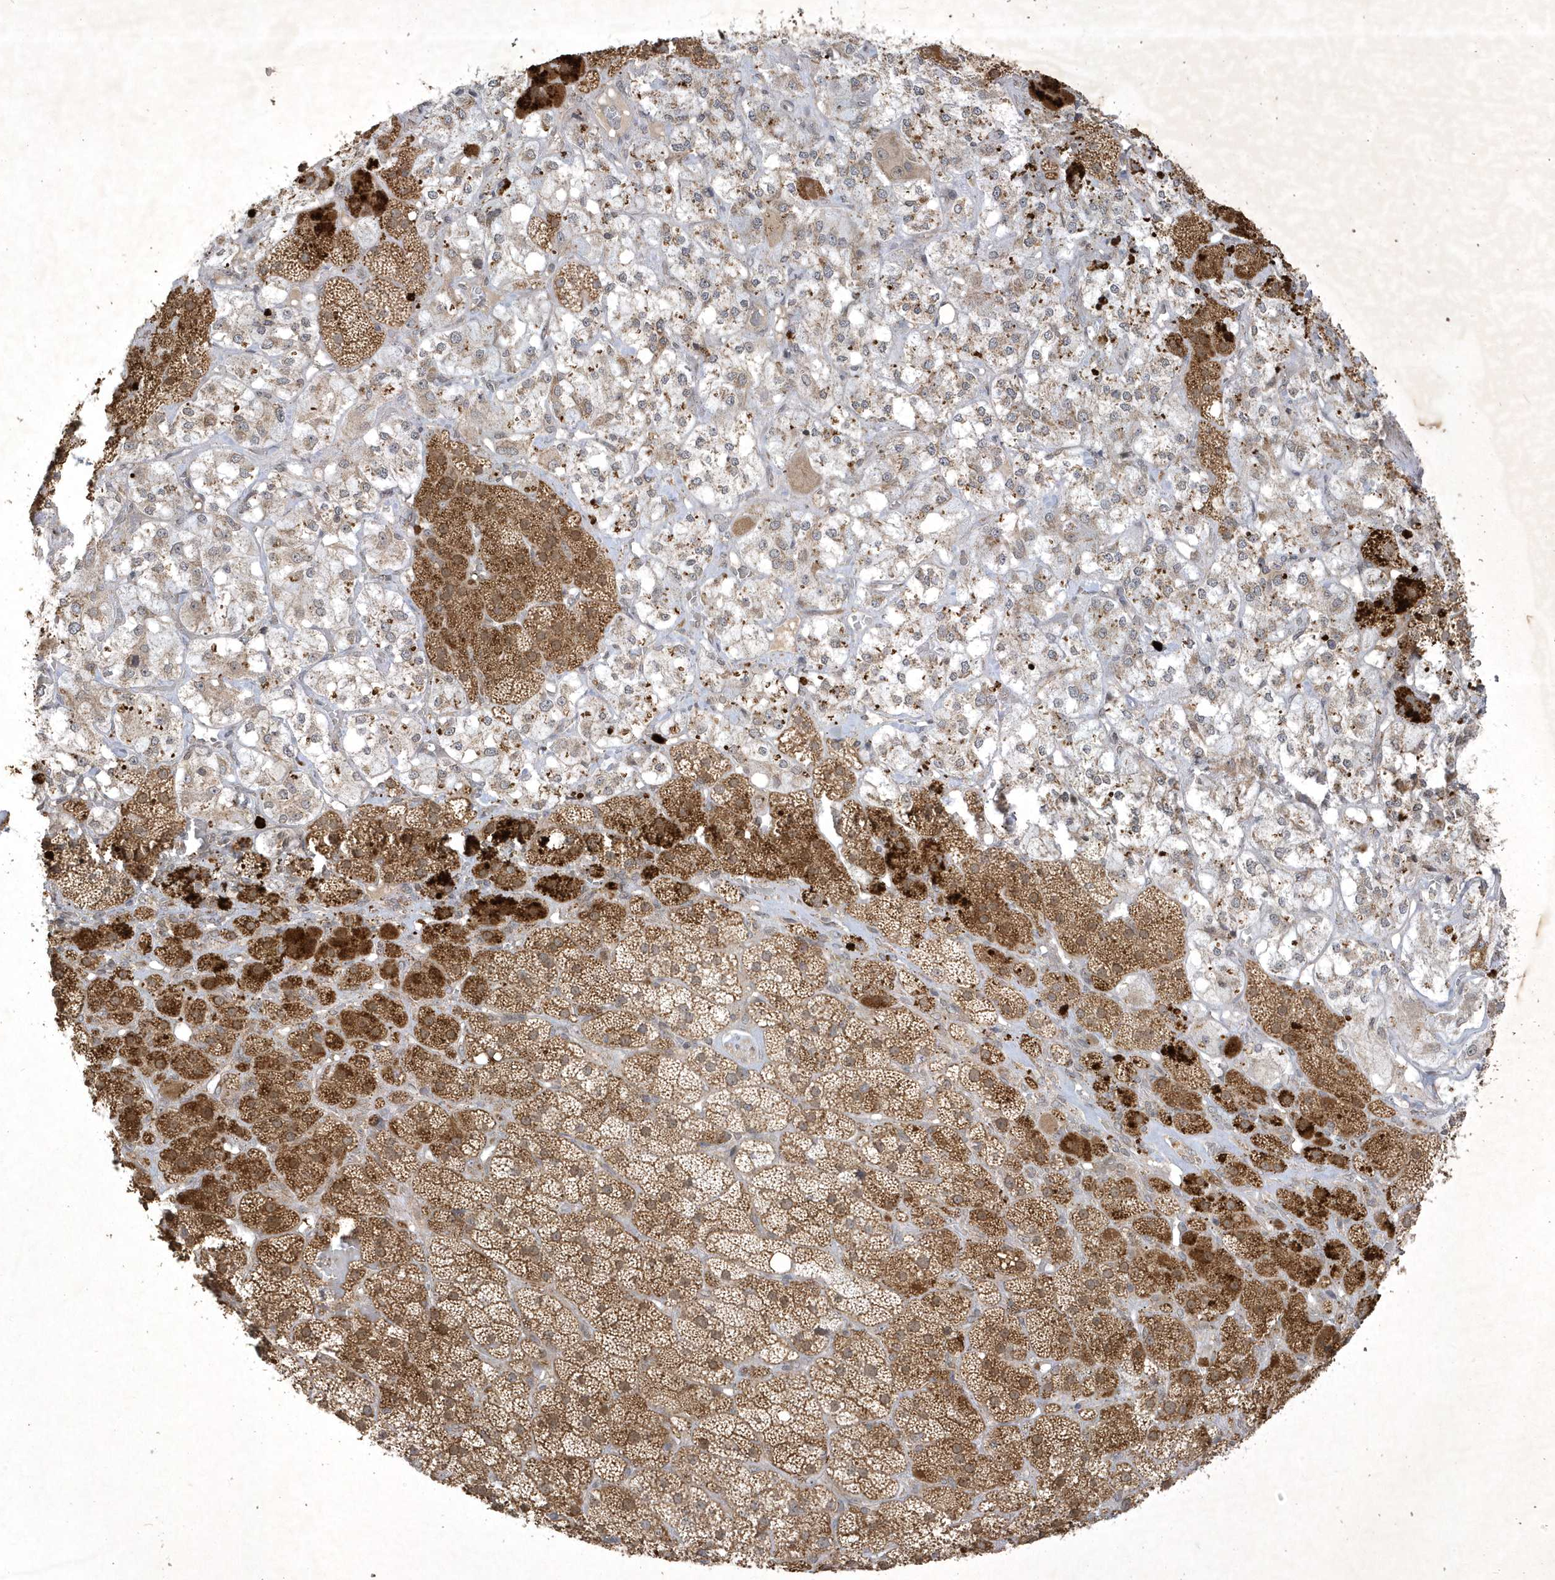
{"staining": {"intensity": "strong", "quantity": "25%-75%", "location": "cytoplasmic/membranous"}, "tissue": "adrenal gland", "cell_type": "Glandular cells", "image_type": "normal", "snomed": [{"axis": "morphology", "description": "Normal tissue, NOS"}, {"axis": "topography", "description": "Adrenal gland"}], "caption": "Human adrenal gland stained with a brown dye exhibits strong cytoplasmic/membranous positive staining in about 25%-75% of glandular cells.", "gene": "ZNF213", "patient": {"sex": "male", "age": 57}}